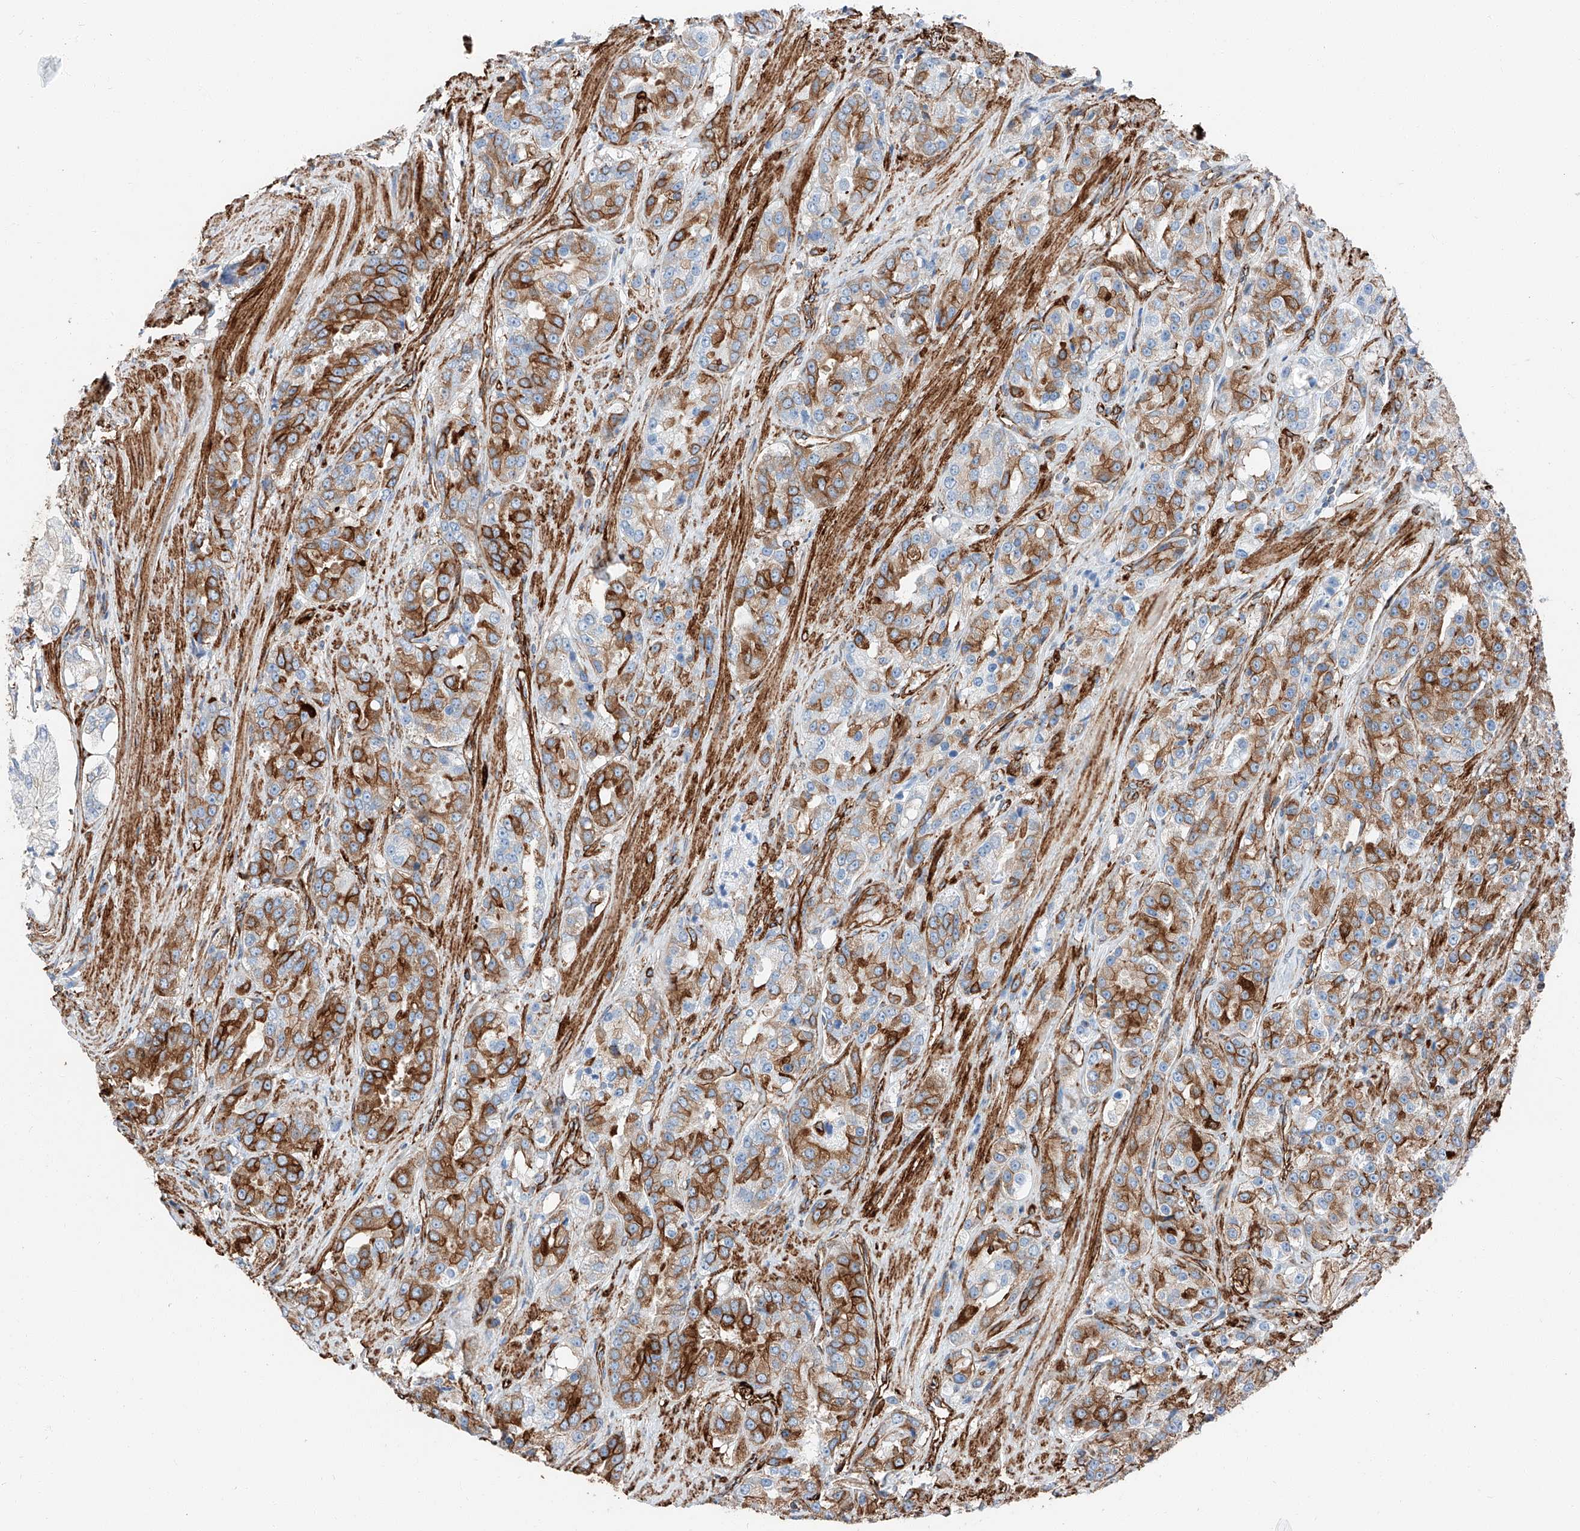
{"staining": {"intensity": "moderate", "quantity": "25%-75%", "location": "cytoplasmic/membranous"}, "tissue": "prostate cancer", "cell_type": "Tumor cells", "image_type": "cancer", "snomed": [{"axis": "morphology", "description": "Adenocarcinoma, High grade"}, {"axis": "topography", "description": "Prostate"}], "caption": "Adenocarcinoma (high-grade) (prostate) tissue demonstrates moderate cytoplasmic/membranous positivity in about 25%-75% of tumor cells, visualized by immunohistochemistry.", "gene": "ZNF804A", "patient": {"sex": "male", "age": 60}}